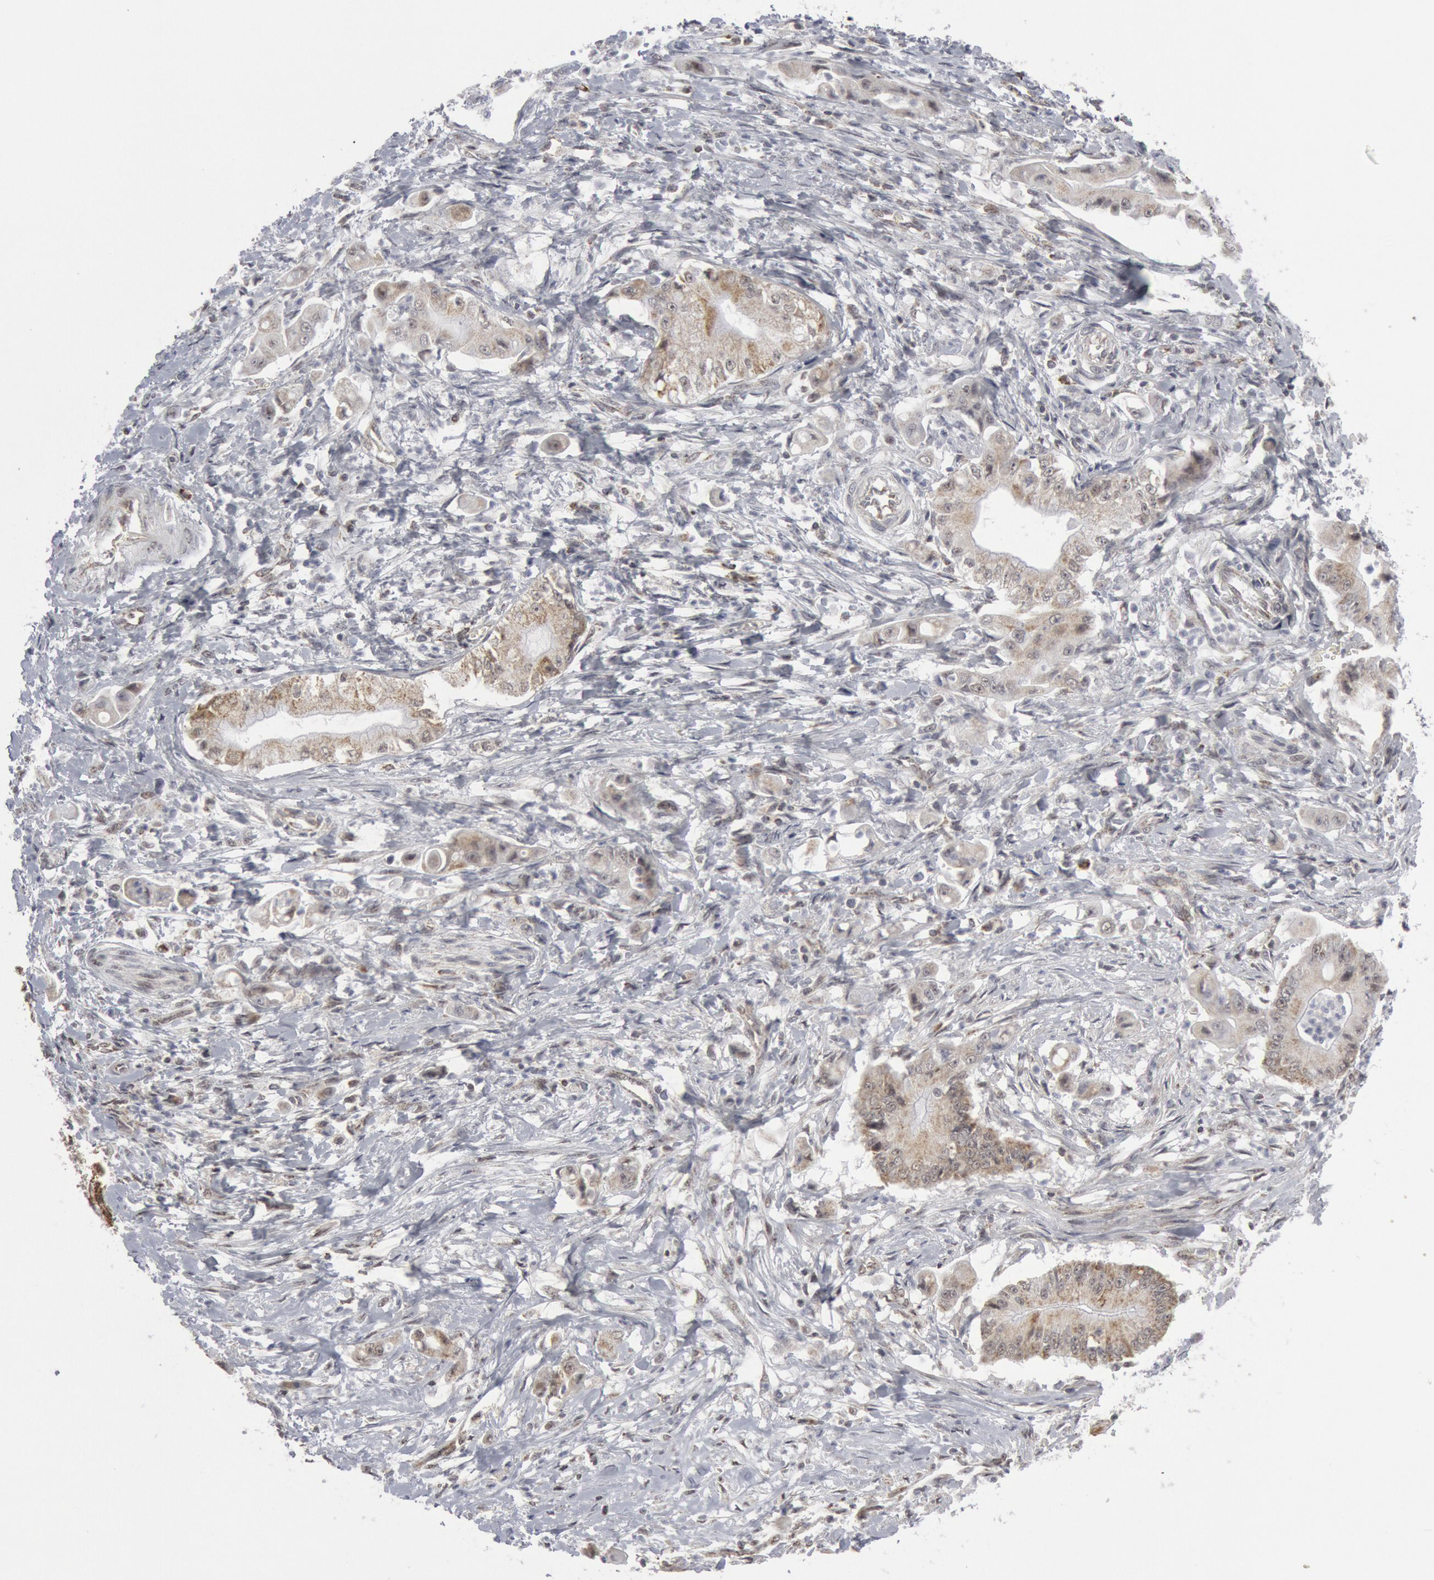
{"staining": {"intensity": "weak", "quantity": "25%-75%", "location": "cytoplasmic/membranous"}, "tissue": "pancreatic cancer", "cell_type": "Tumor cells", "image_type": "cancer", "snomed": [{"axis": "morphology", "description": "Adenocarcinoma, NOS"}, {"axis": "topography", "description": "Pancreas"}], "caption": "Pancreatic cancer stained with a brown dye reveals weak cytoplasmic/membranous positive staining in about 25%-75% of tumor cells.", "gene": "CASP9", "patient": {"sex": "male", "age": 62}}